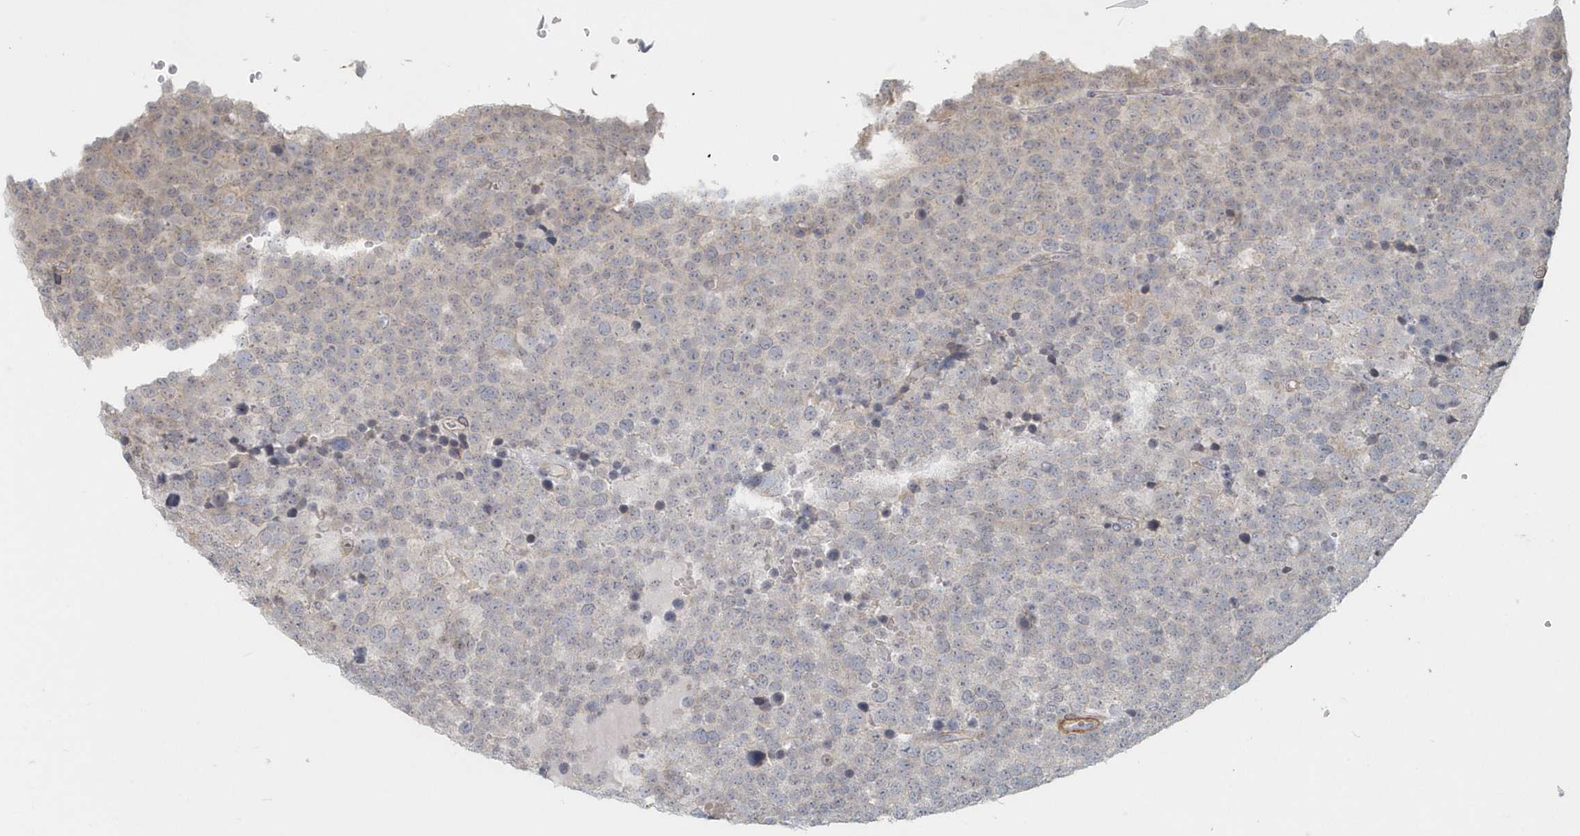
{"staining": {"intensity": "negative", "quantity": "none", "location": "none"}, "tissue": "testis cancer", "cell_type": "Tumor cells", "image_type": "cancer", "snomed": [{"axis": "morphology", "description": "Seminoma, NOS"}, {"axis": "topography", "description": "Testis"}], "caption": "This photomicrograph is of testis seminoma stained with IHC to label a protein in brown with the nuclei are counter-stained blue. There is no expression in tumor cells.", "gene": "NAPB", "patient": {"sex": "male", "age": 71}}